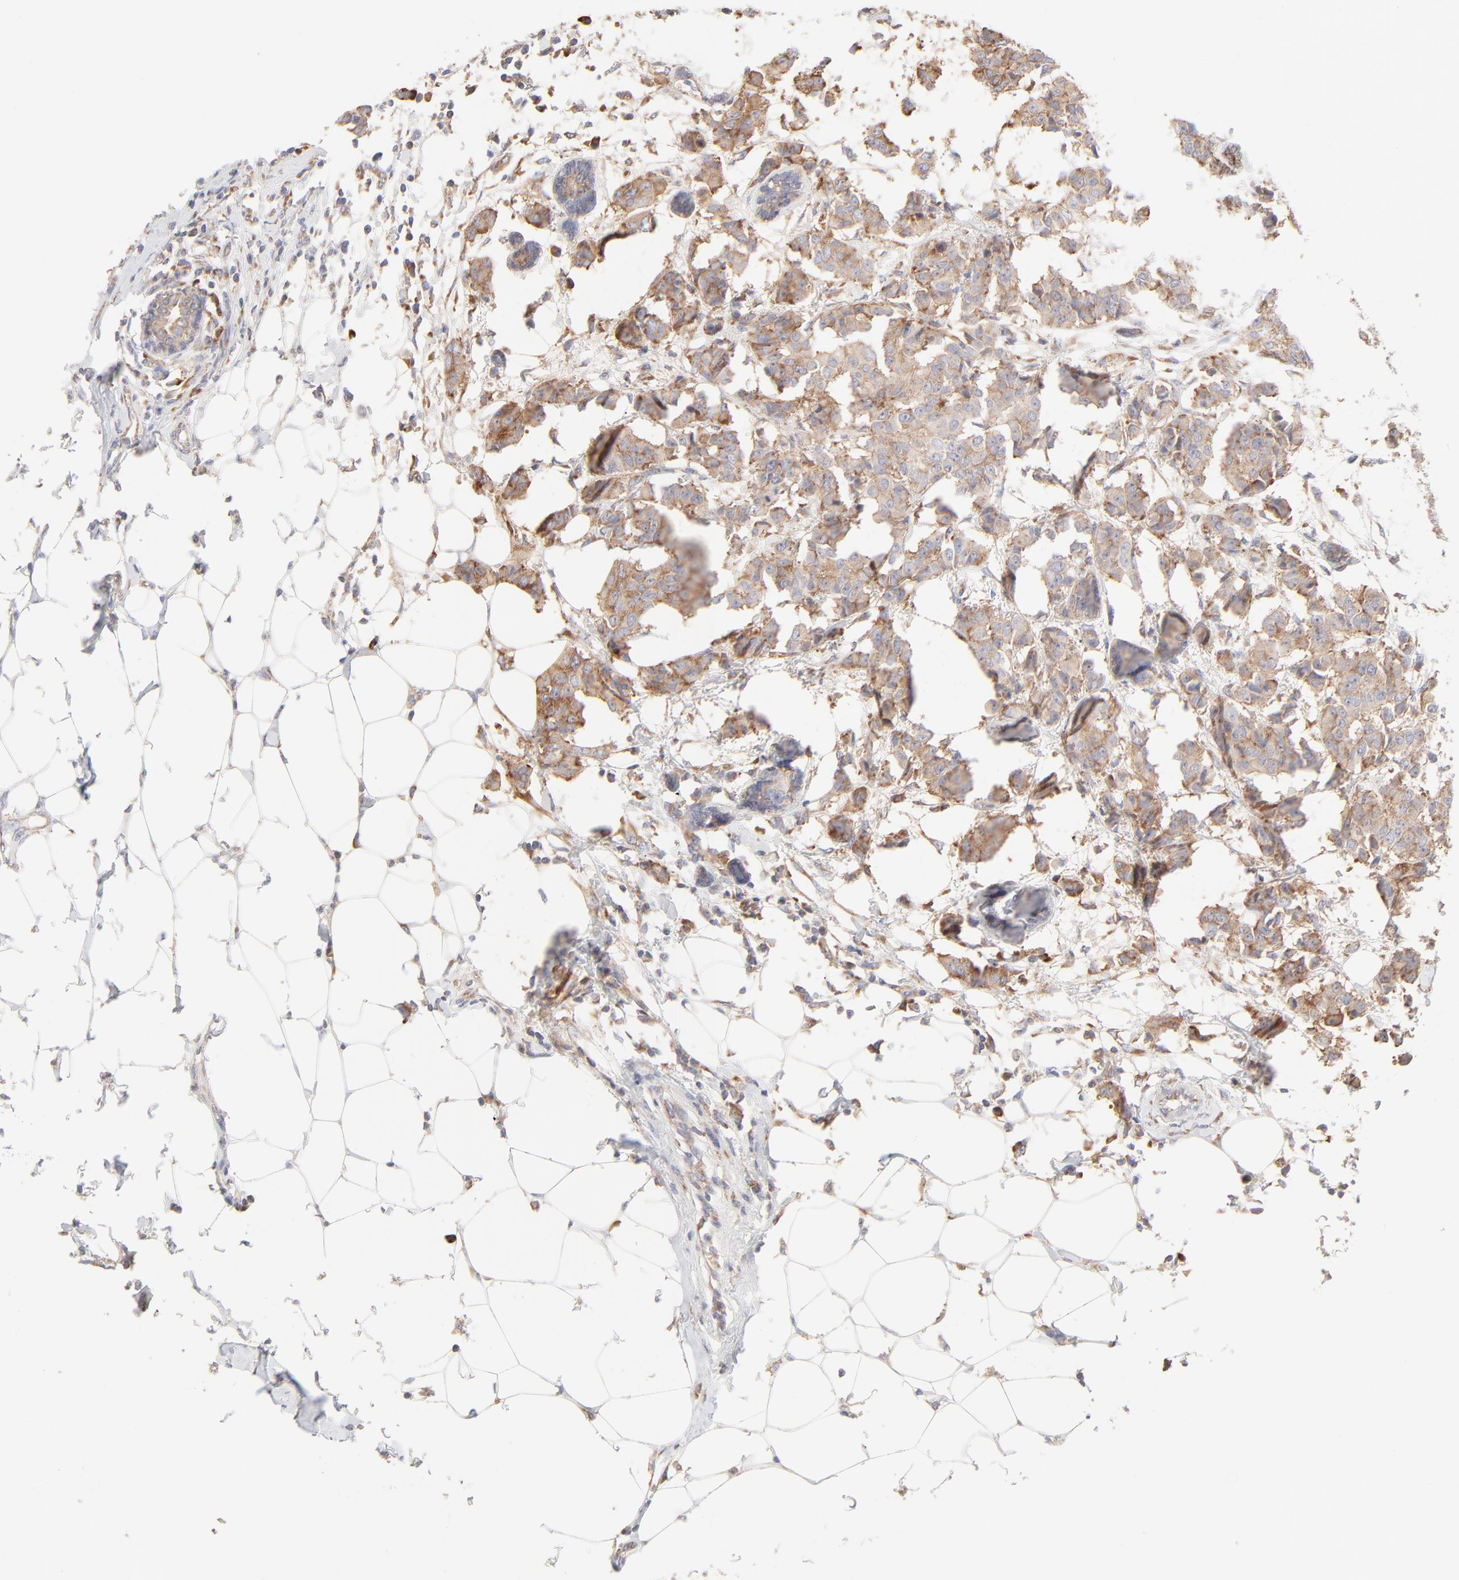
{"staining": {"intensity": "moderate", "quantity": ">75%", "location": "cytoplasmic/membranous"}, "tissue": "breast cancer", "cell_type": "Tumor cells", "image_type": "cancer", "snomed": [{"axis": "morphology", "description": "Duct carcinoma"}, {"axis": "topography", "description": "Breast"}], "caption": "IHC image of neoplastic tissue: human breast invasive ductal carcinoma stained using immunohistochemistry (IHC) demonstrates medium levels of moderate protein expression localized specifically in the cytoplasmic/membranous of tumor cells, appearing as a cytoplasmic/membranous brown color.", "gene": "RPS21", "patient": {"sex": "female", "age": 40}}